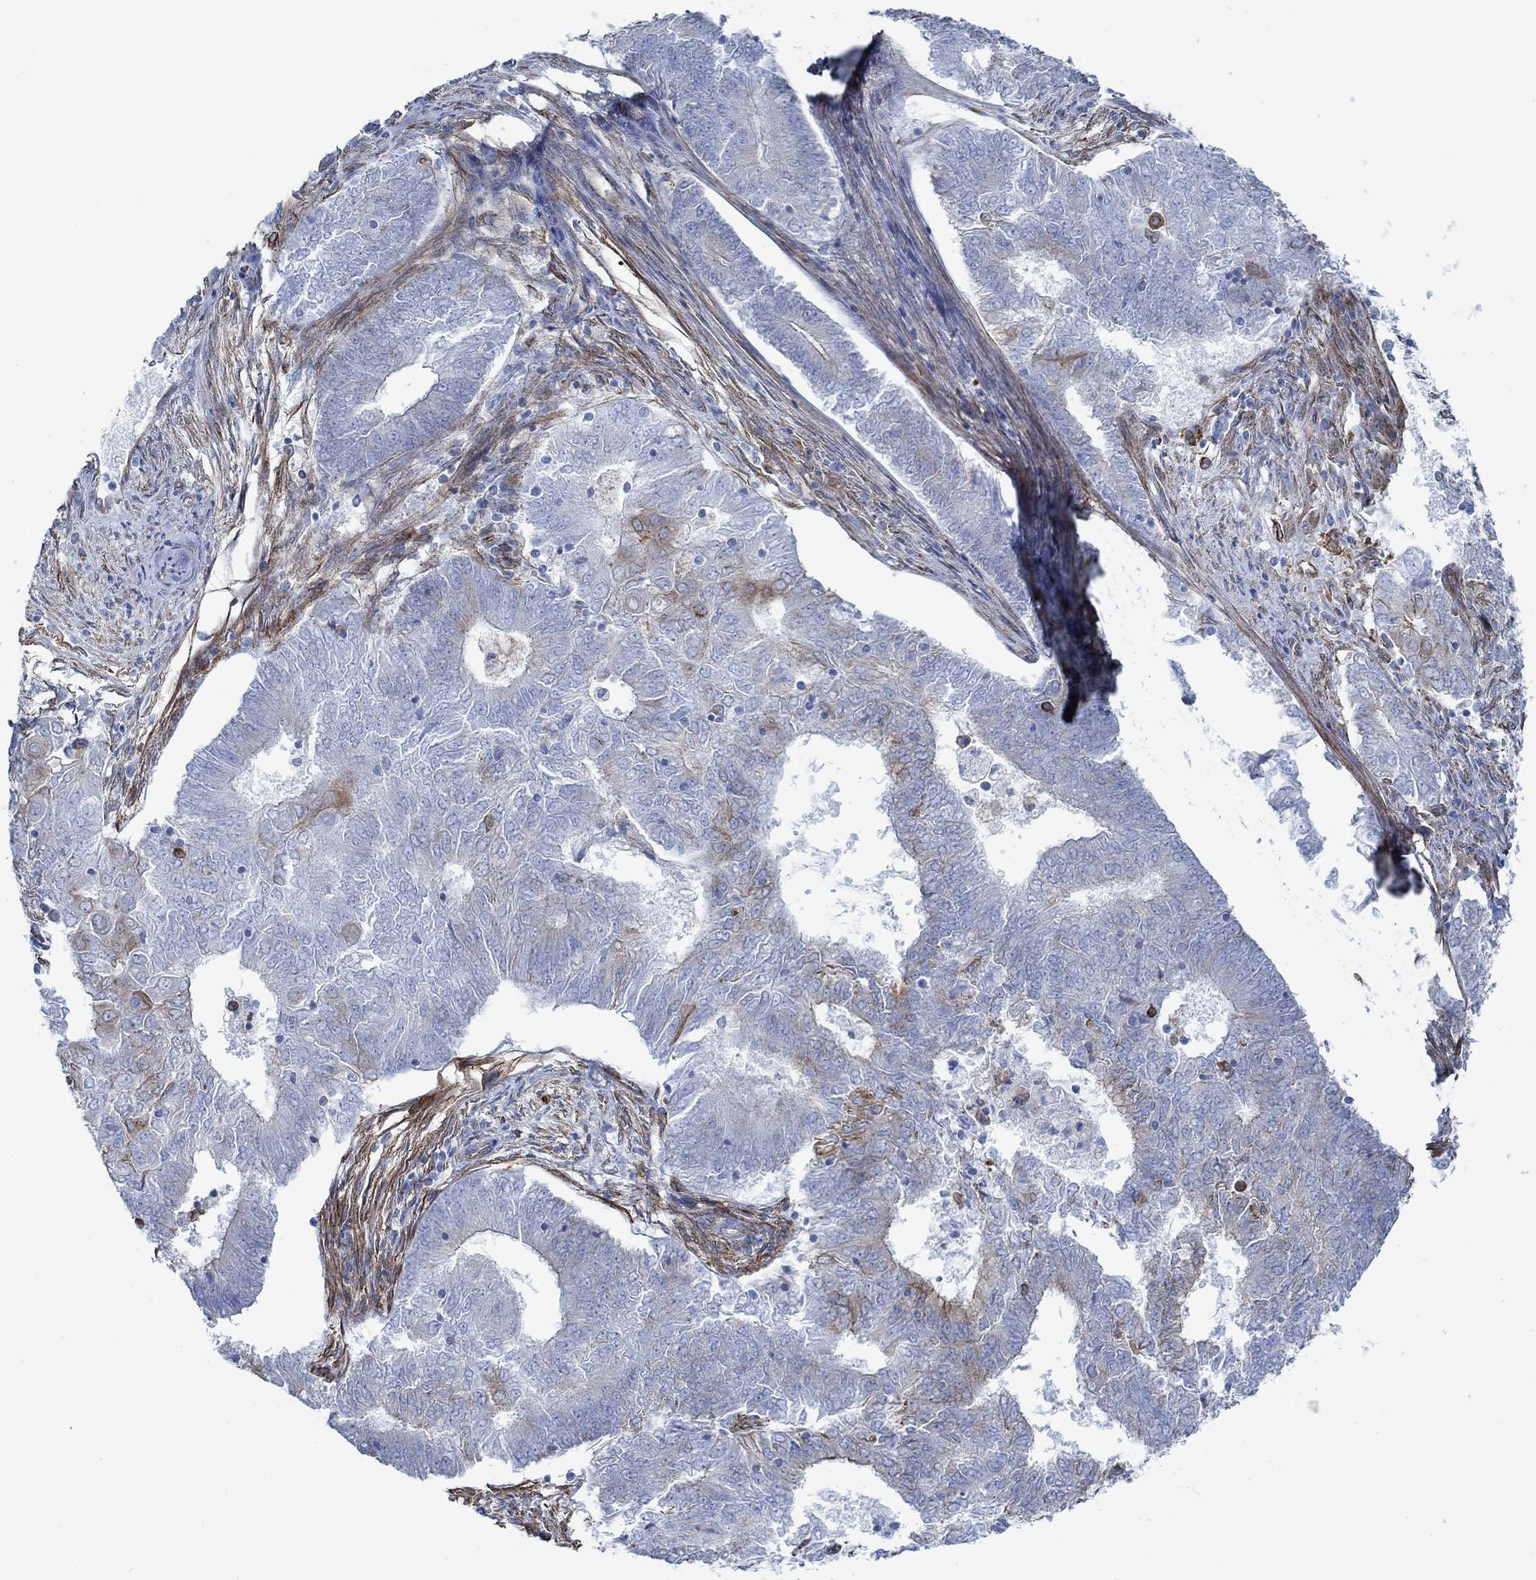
{"staining": {"intensity": "moderate", "quantity": "<25%", "location": "cytoplasmic/membranous"}, "tissue": "endometrial cancer", "cell_type": "Tumor cells", "image_type": "cancer", "snomed": [{"axis": "morphology", "description": "Adenocarcinoma, NOS"}, {"axis": "topography", "description": "Endometrium"}], "caption": "Immunohistochemical staining of endometrial cancer (adenocarcinoma) displays low levels of moderate cytoplasmic/membranous expression in approximately <25% of tumor cells.", "gene": "STC2", "patient": {"sex": "female", "age": 62}}